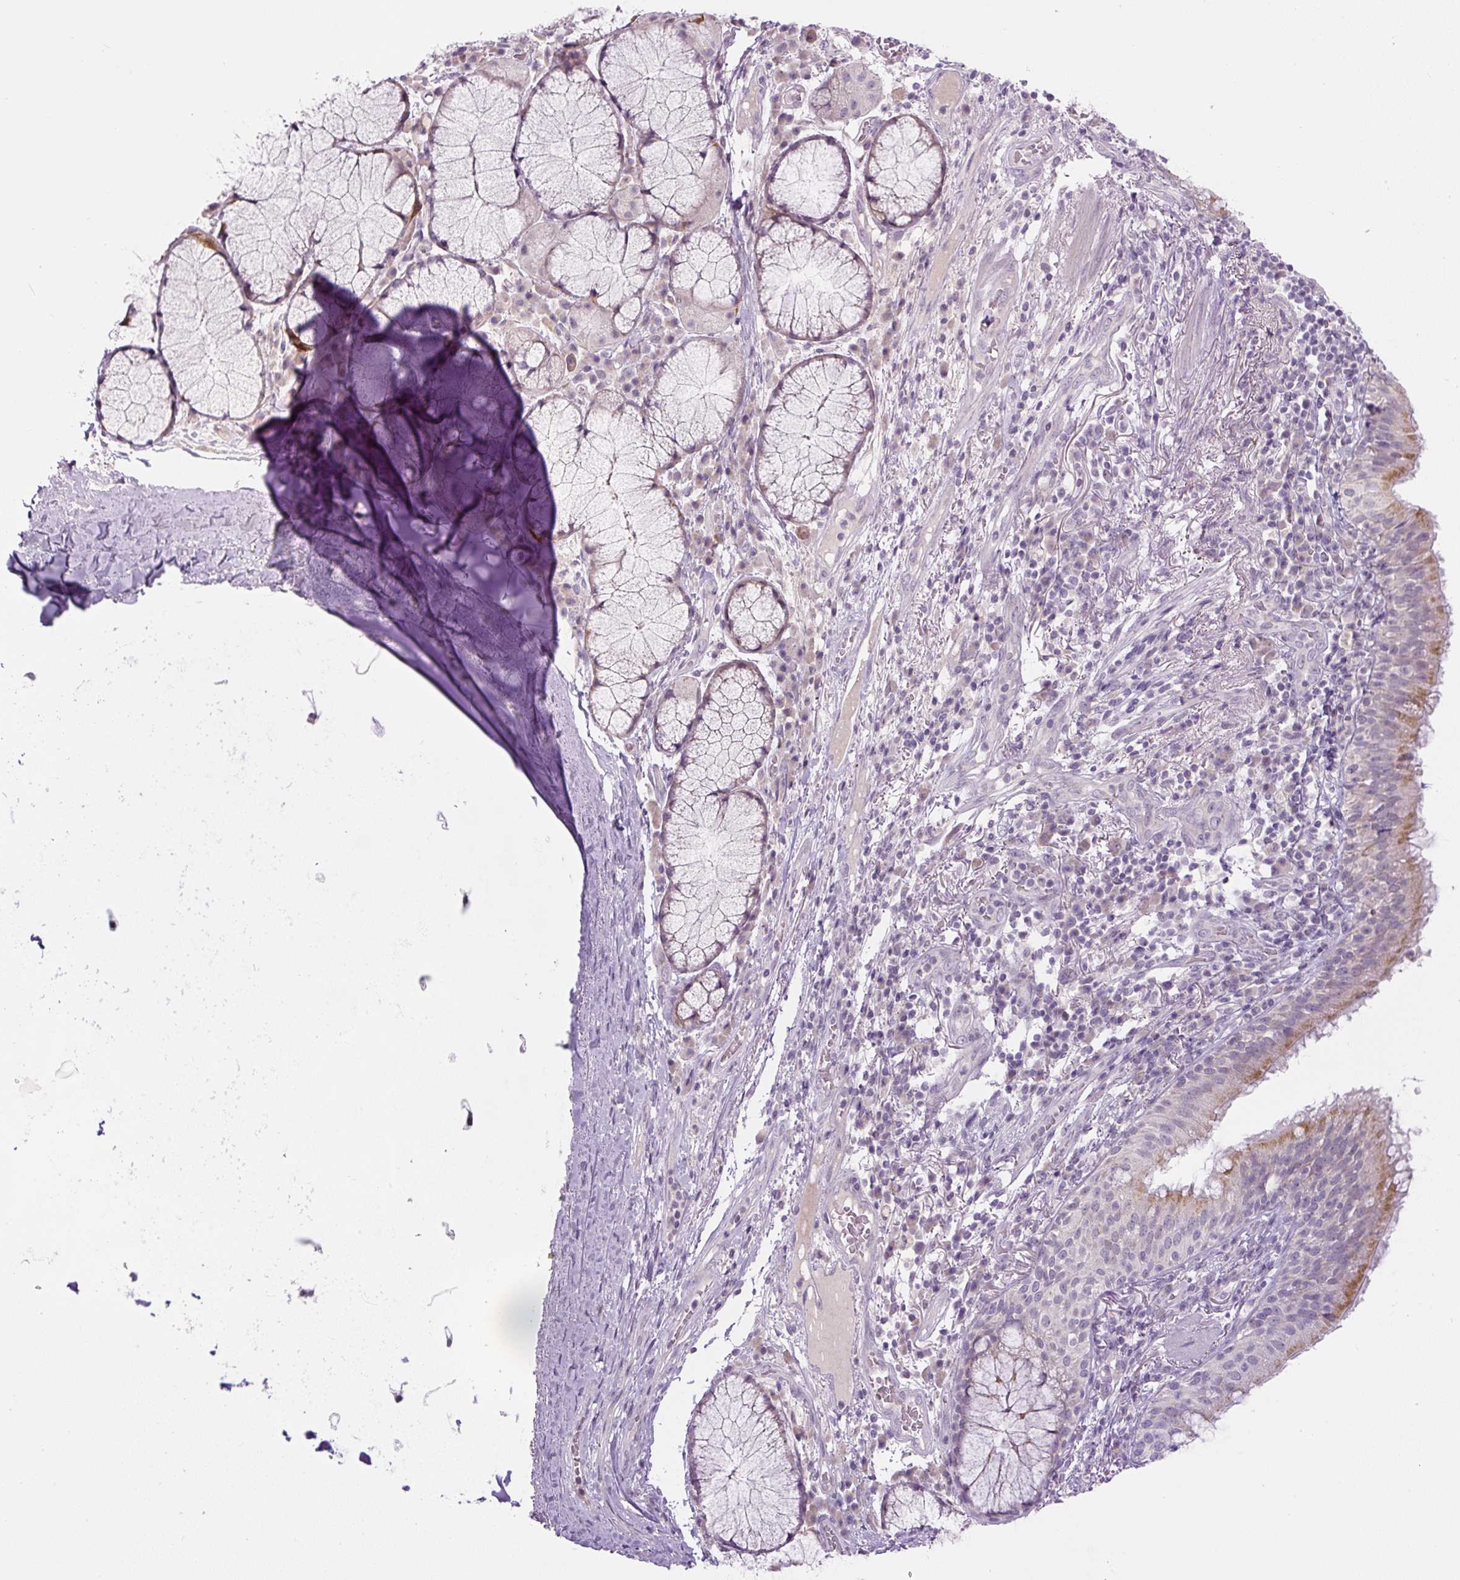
{"staining": {"intensity": "moderate", "quantity": "25%-75%", "location": "cytoplasmic/membranous"}, "tissue": "bronchus", "cell_type": "Respiratory epithelial cells", "image_type": "normal", "snomed": [{"axis": "morphology", "description": "Normal tissue, NOS"}, {"axis": "topography", "description": "Cartilage tissue"}, {"axis": "topography", "description": "Bronchus"}], "caption": "Protein staining shows moderate cytoplasmic/membranous positivity in about 25%-75% of respiratory epithelial cells in unremarkable bronchus.", "gene": "FABP7", "patient": {"sex": "male", "age": 56}}